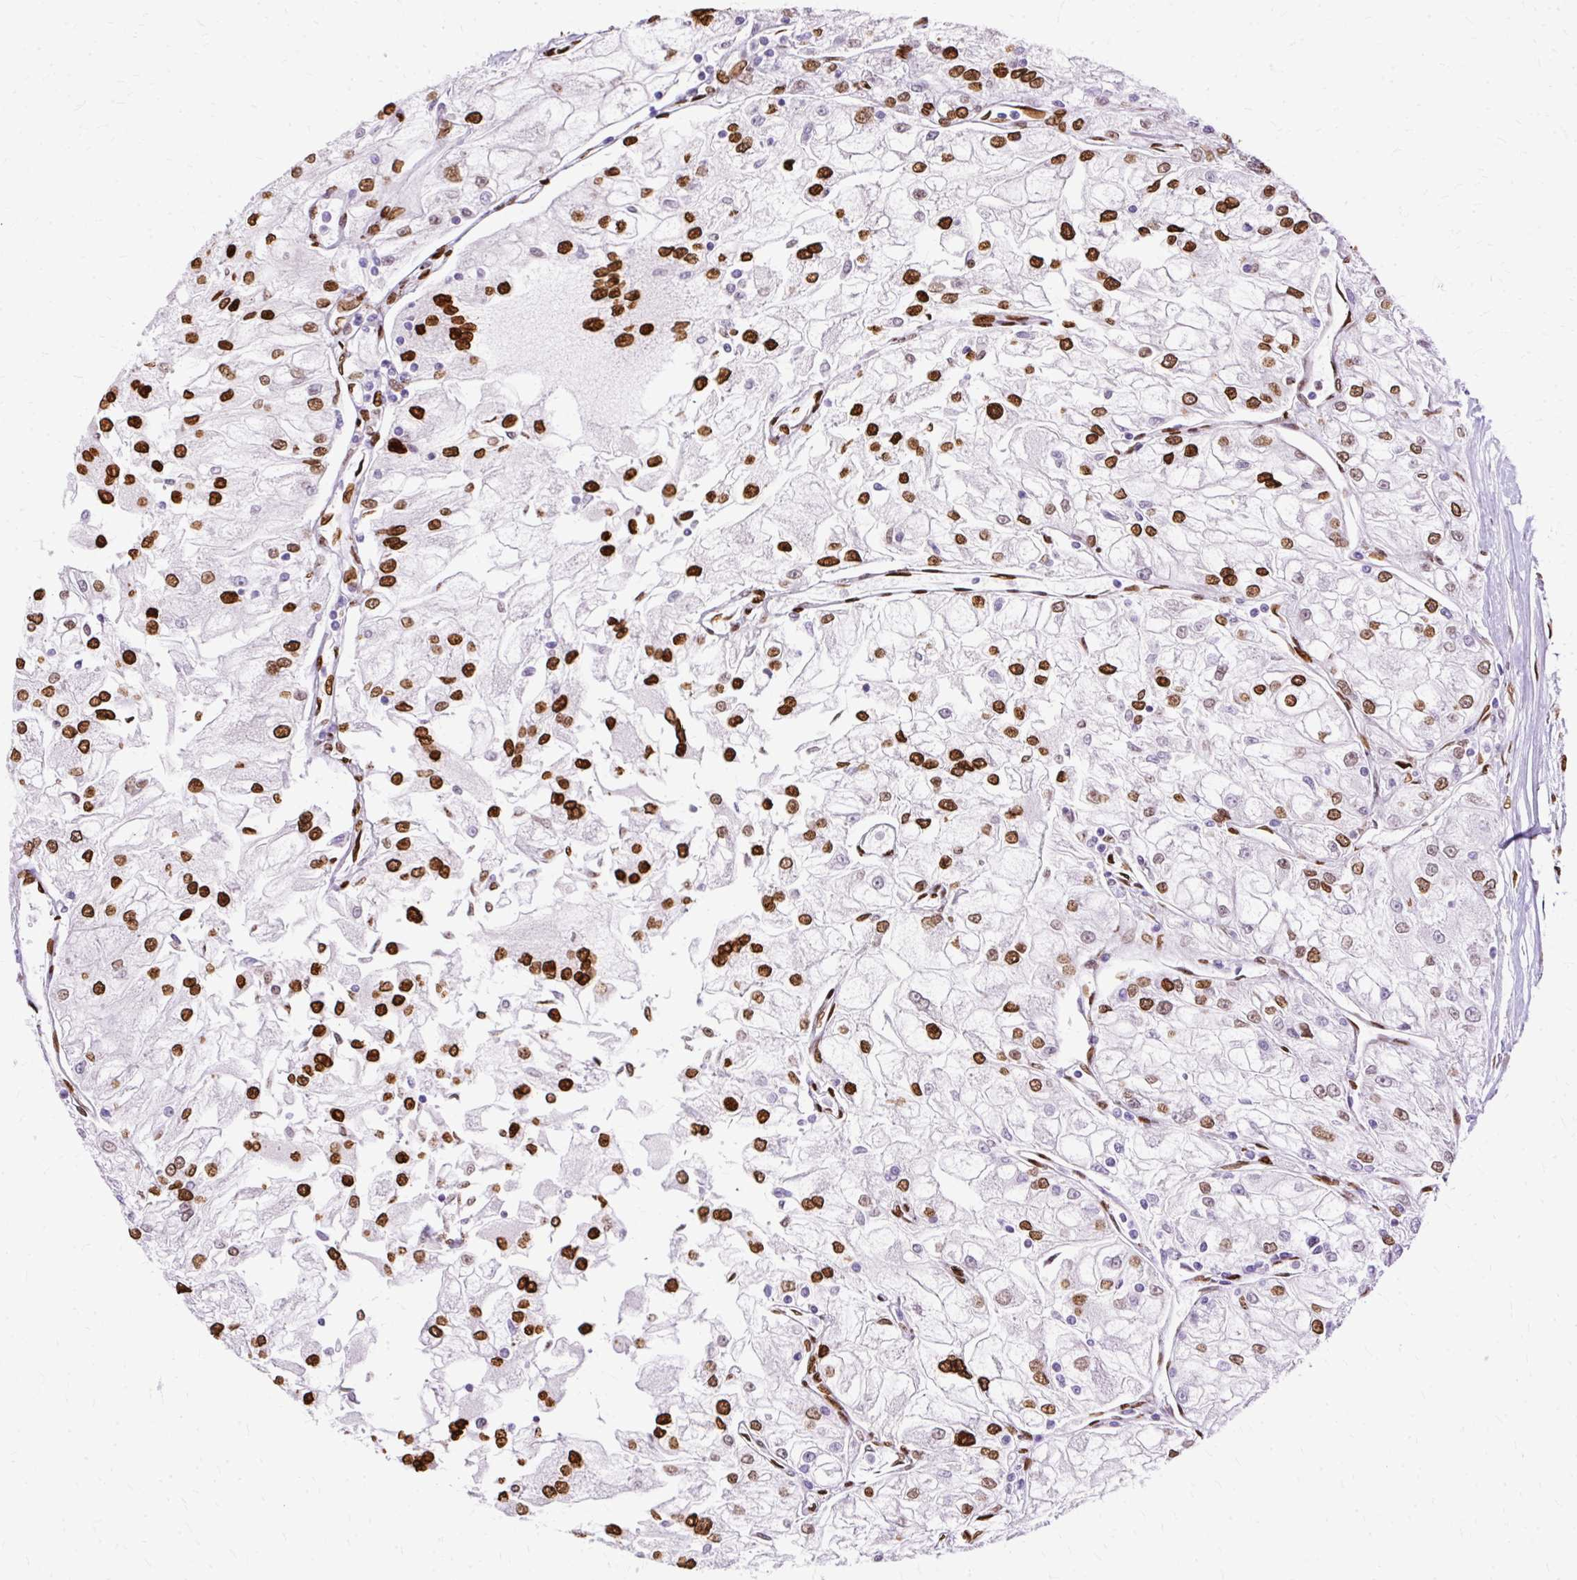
{"staining": {"intensity": "strong", "quantity": ">75%", "location": "nuclear"}, "tissue": "renal cancer", "cell_type": "Tumor cells", "image_type": "cancer", "snomed": [{"axis": "morphology", "description": "Adenocarcinoma, NOS"}, {"axis": "topography", "description": "Kidney"}], "caption": "The image exhibits staining of renal adenocarcinoma, revealing strong nuclear protein staining (brown color) within tumor cells. The protein is stained brown, and the nuclei are stained in blue (DAB IHC with brightfield microscopy, high magnification).", "gene": "TMEM184C", "patient": {"sex": "female", "age": 72}}